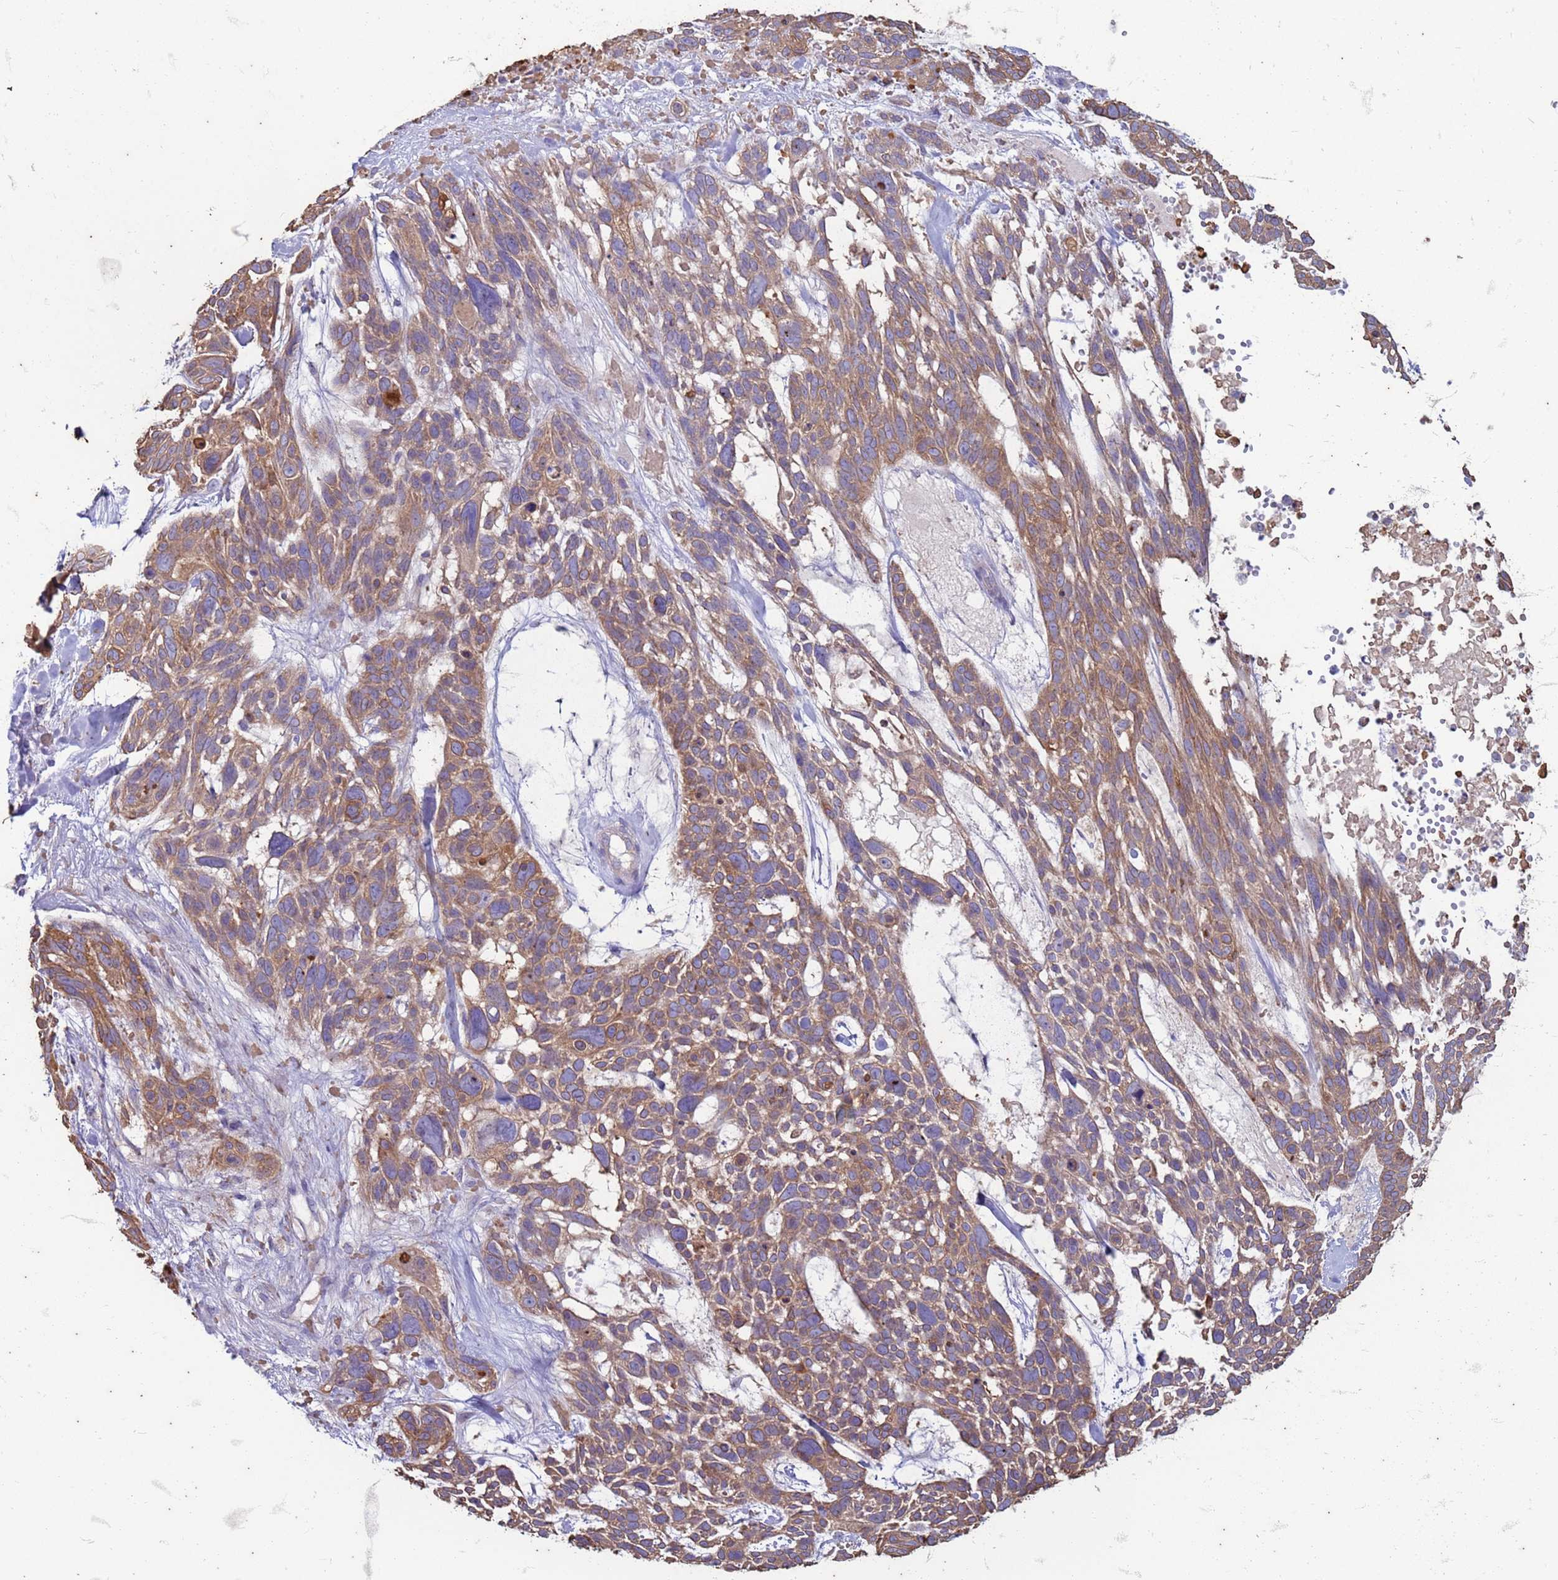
{"staining": {"intensity": "moderate", "quantity": ">75%", "location": "cytoplasmic/membranous"}, "tissue": "skin cancer", "cell_type": "Tumor cells", "image_type": "cancer", "snomed": [{"axis": "morphology", "description": "Basal cell carcinoma"}, {"axis": "topography", "description": "Skin"}], "caption": "The photomicrograph reveals immunohistochemical staining of skin cancer (basal cell carcinoma). There is moderate cytoplasmic/membranous expression is appreciated in about >75% of tumor cells.", "gene": "SUCO", "patient": {"sex": "male", "age": 88}}